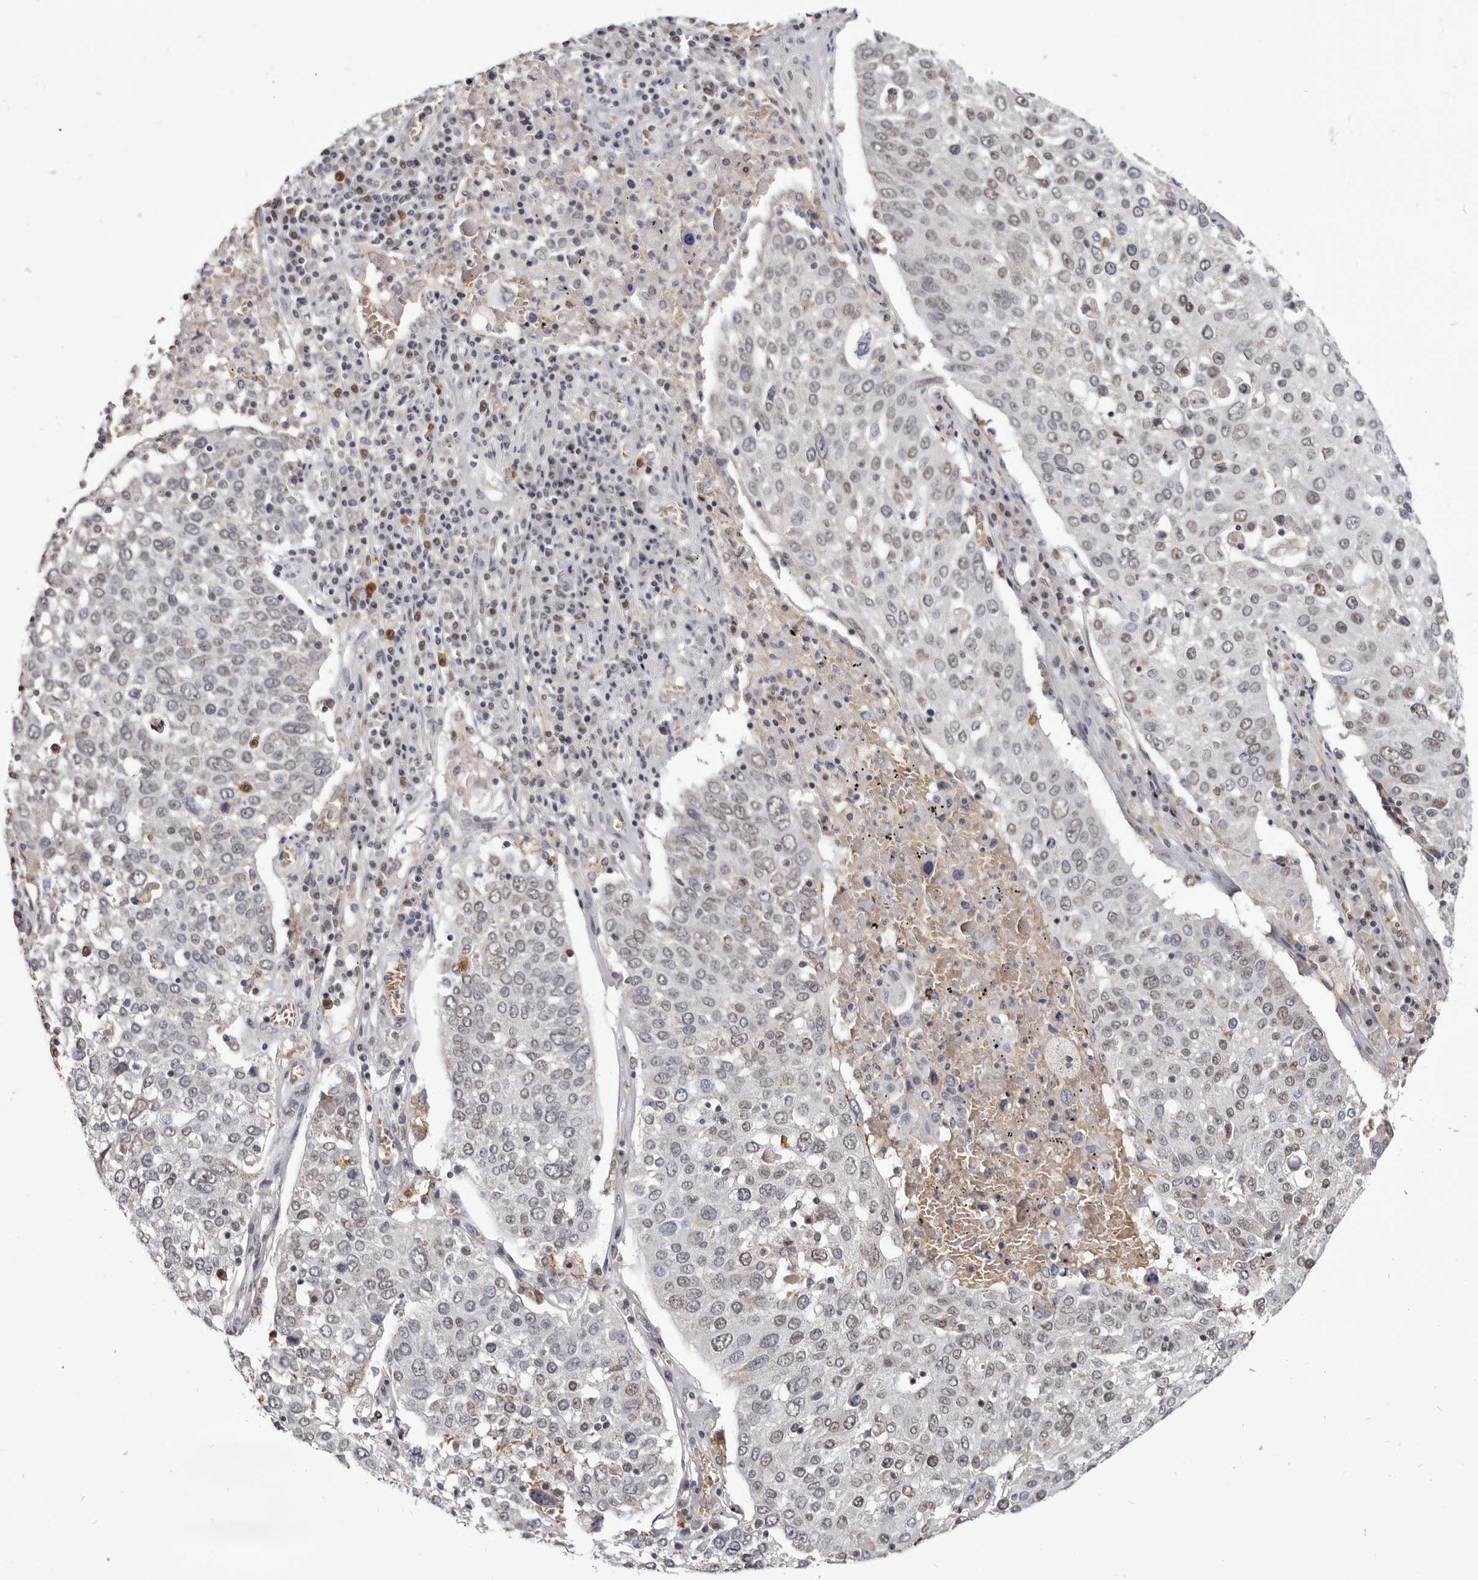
{"staining": {"intensity": "weak", "quantity": "<25%", "location": "nuclear"}, "tissue": "lung cancer", "cell_type": "Tumor cells", "image_type": "cancer", "snomed": [{"axis": "morphology", "description": "Squamous cell carcinoma, NOS"}, {"axis": "topography", "description": "Lung"}], "caption": "A micrograph of lung cancer stained for a protein exhibits no brown staining in tumor cells.", "gene": "CGN", "patient": {"sex": "male", "age": 65}}